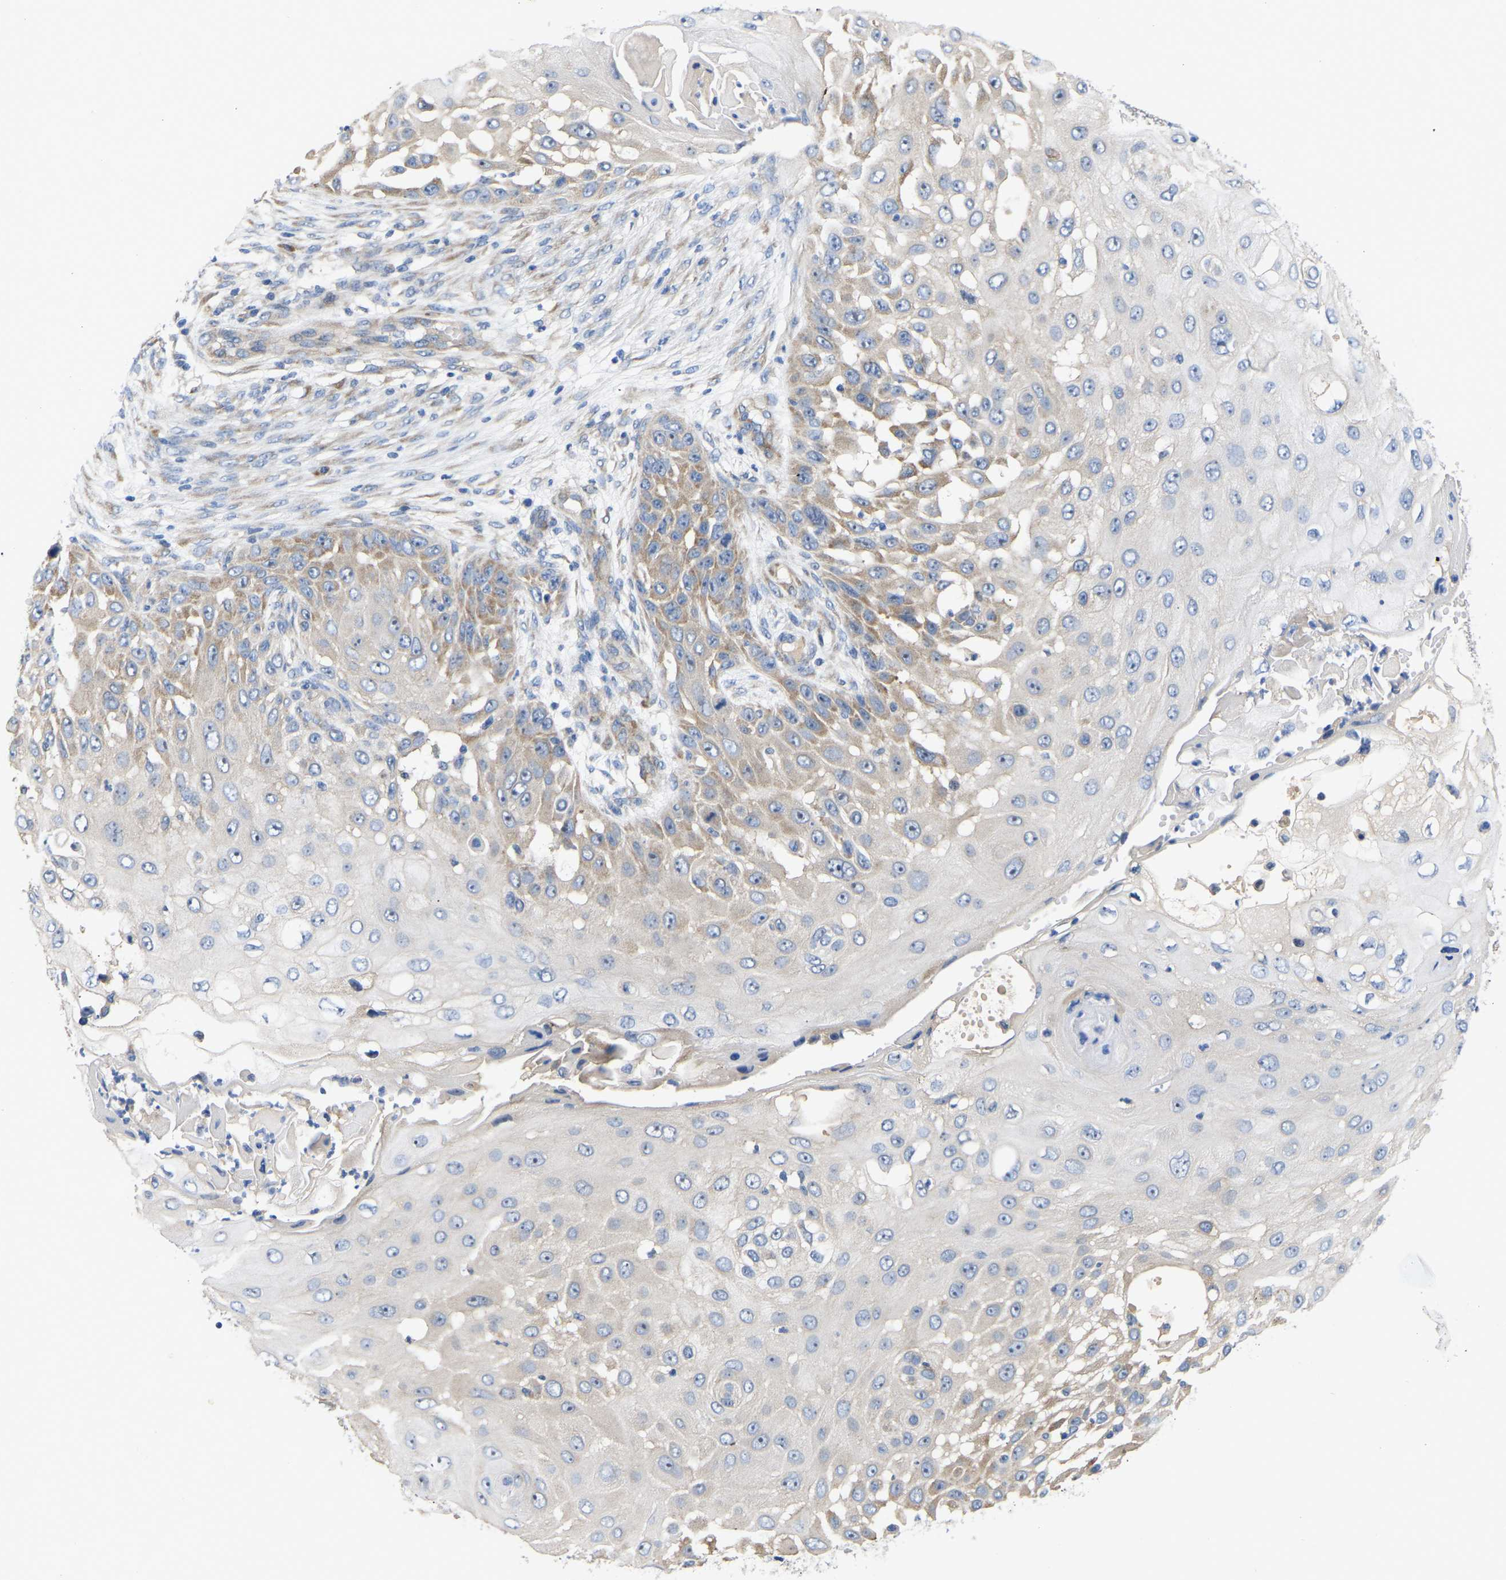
{"staining": {"intensity": "moderate", "quantity": "<25%", "location": "cytoplasmic/membranous"}, "tissue": "skin cancer", "cell_type": "Tumor cells", "image_type": "cancer", "snomed": [{"axis": "morphology", "description": "Squamous cell carcinoma, NOS"}, {"axis": "topography", "description": "Skin"}], "caption": "Squamous cell carcinoma (skin) stained for a protein (brown) shows moderate cytoplasmic/membranous positive expression in approximately <25% of tumor cells.", "gene": "ABCA10", "patient": {"sex": "female", "age": 44}}